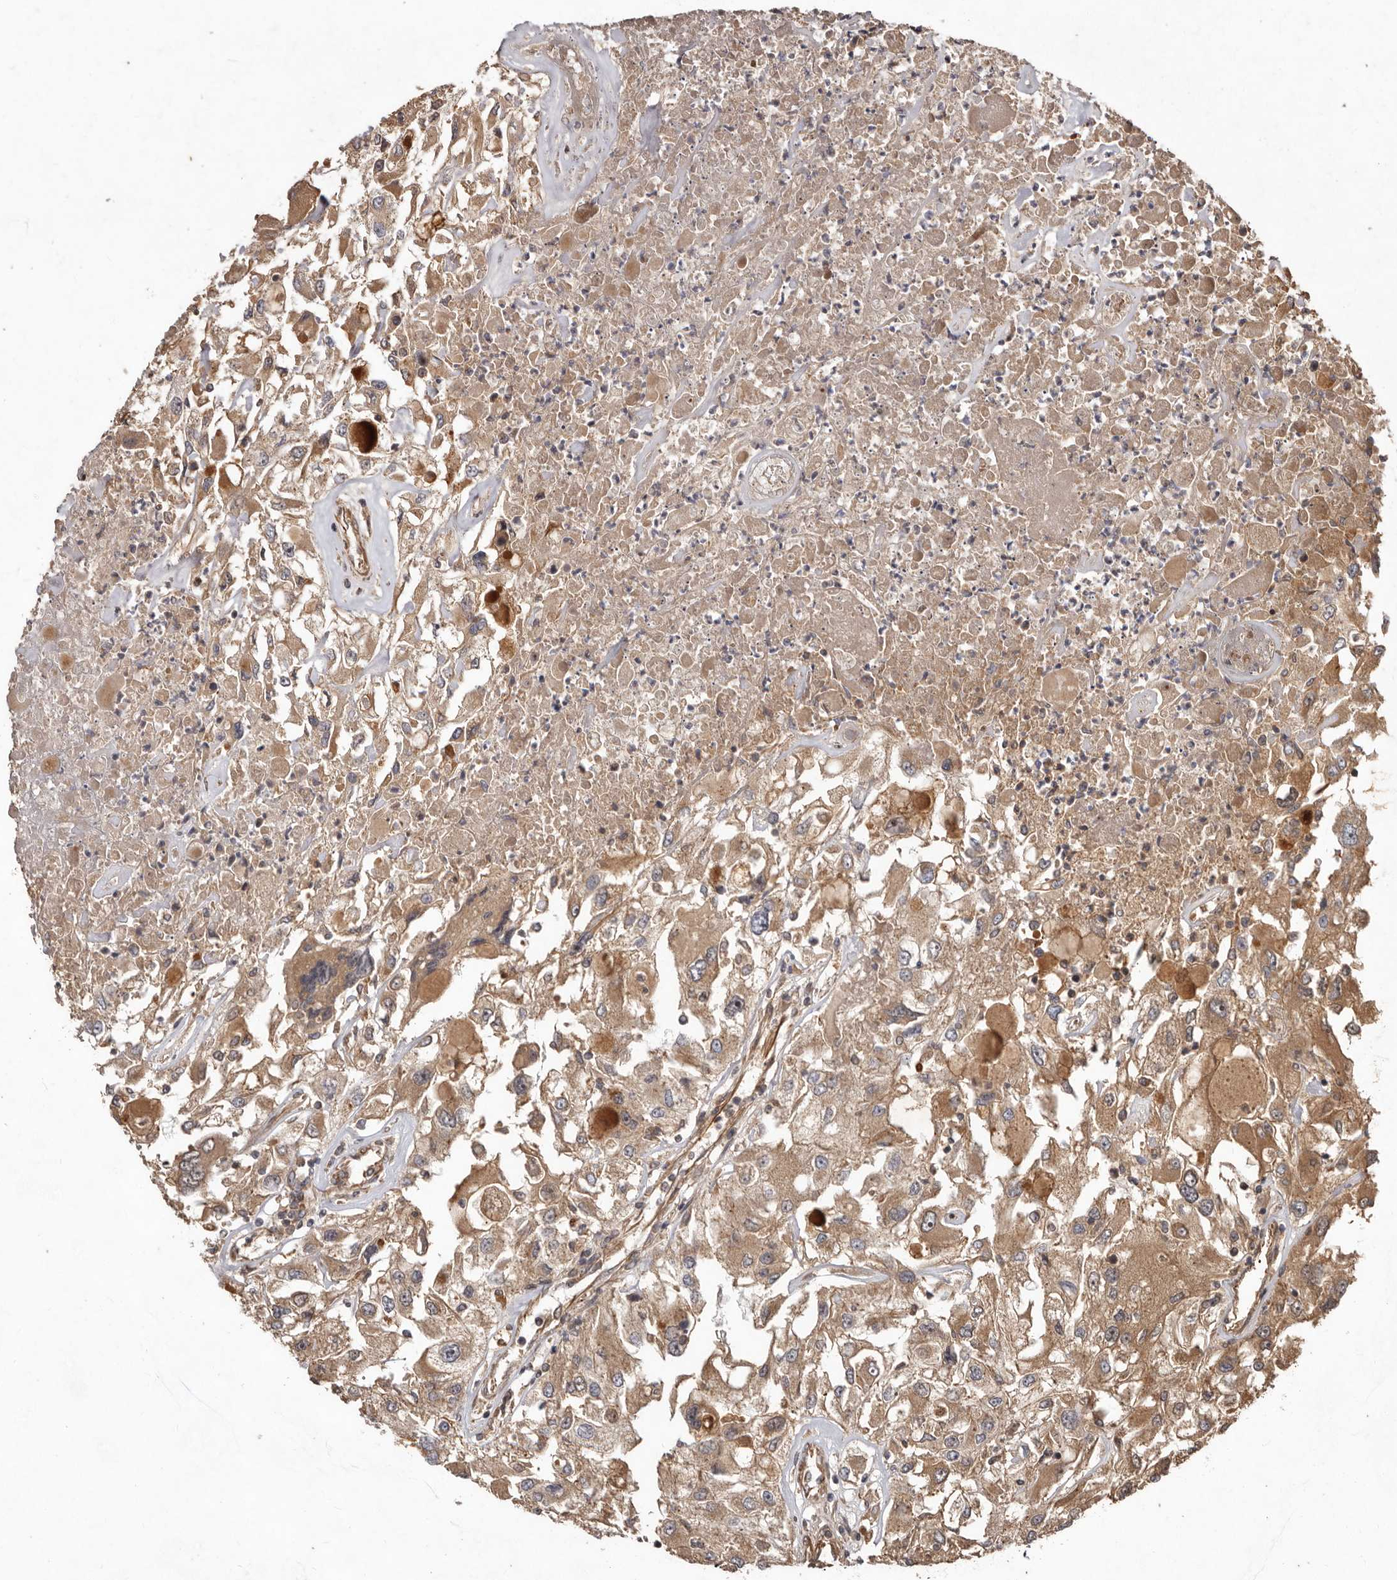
{"staining": {"intensity": "moderate", "quantity": ">75%", "location": "cytoplasmic/membranous"}, "tissue": "renal cancer", "cell_type": "Tumor cells", "image_type": "cancer", "snomed": [{"axis": "morphology", "description": "Adenocarcinoma, NOS"}, {"axis": "topography", "description": "Kidney"}], "caption": "Human renal cancer (adenocarcinoma) stained with a protein marker reveals moderate staining in tumor cells.", "gene": "STK36", "patient": {"sex": "female", "age": 52}}